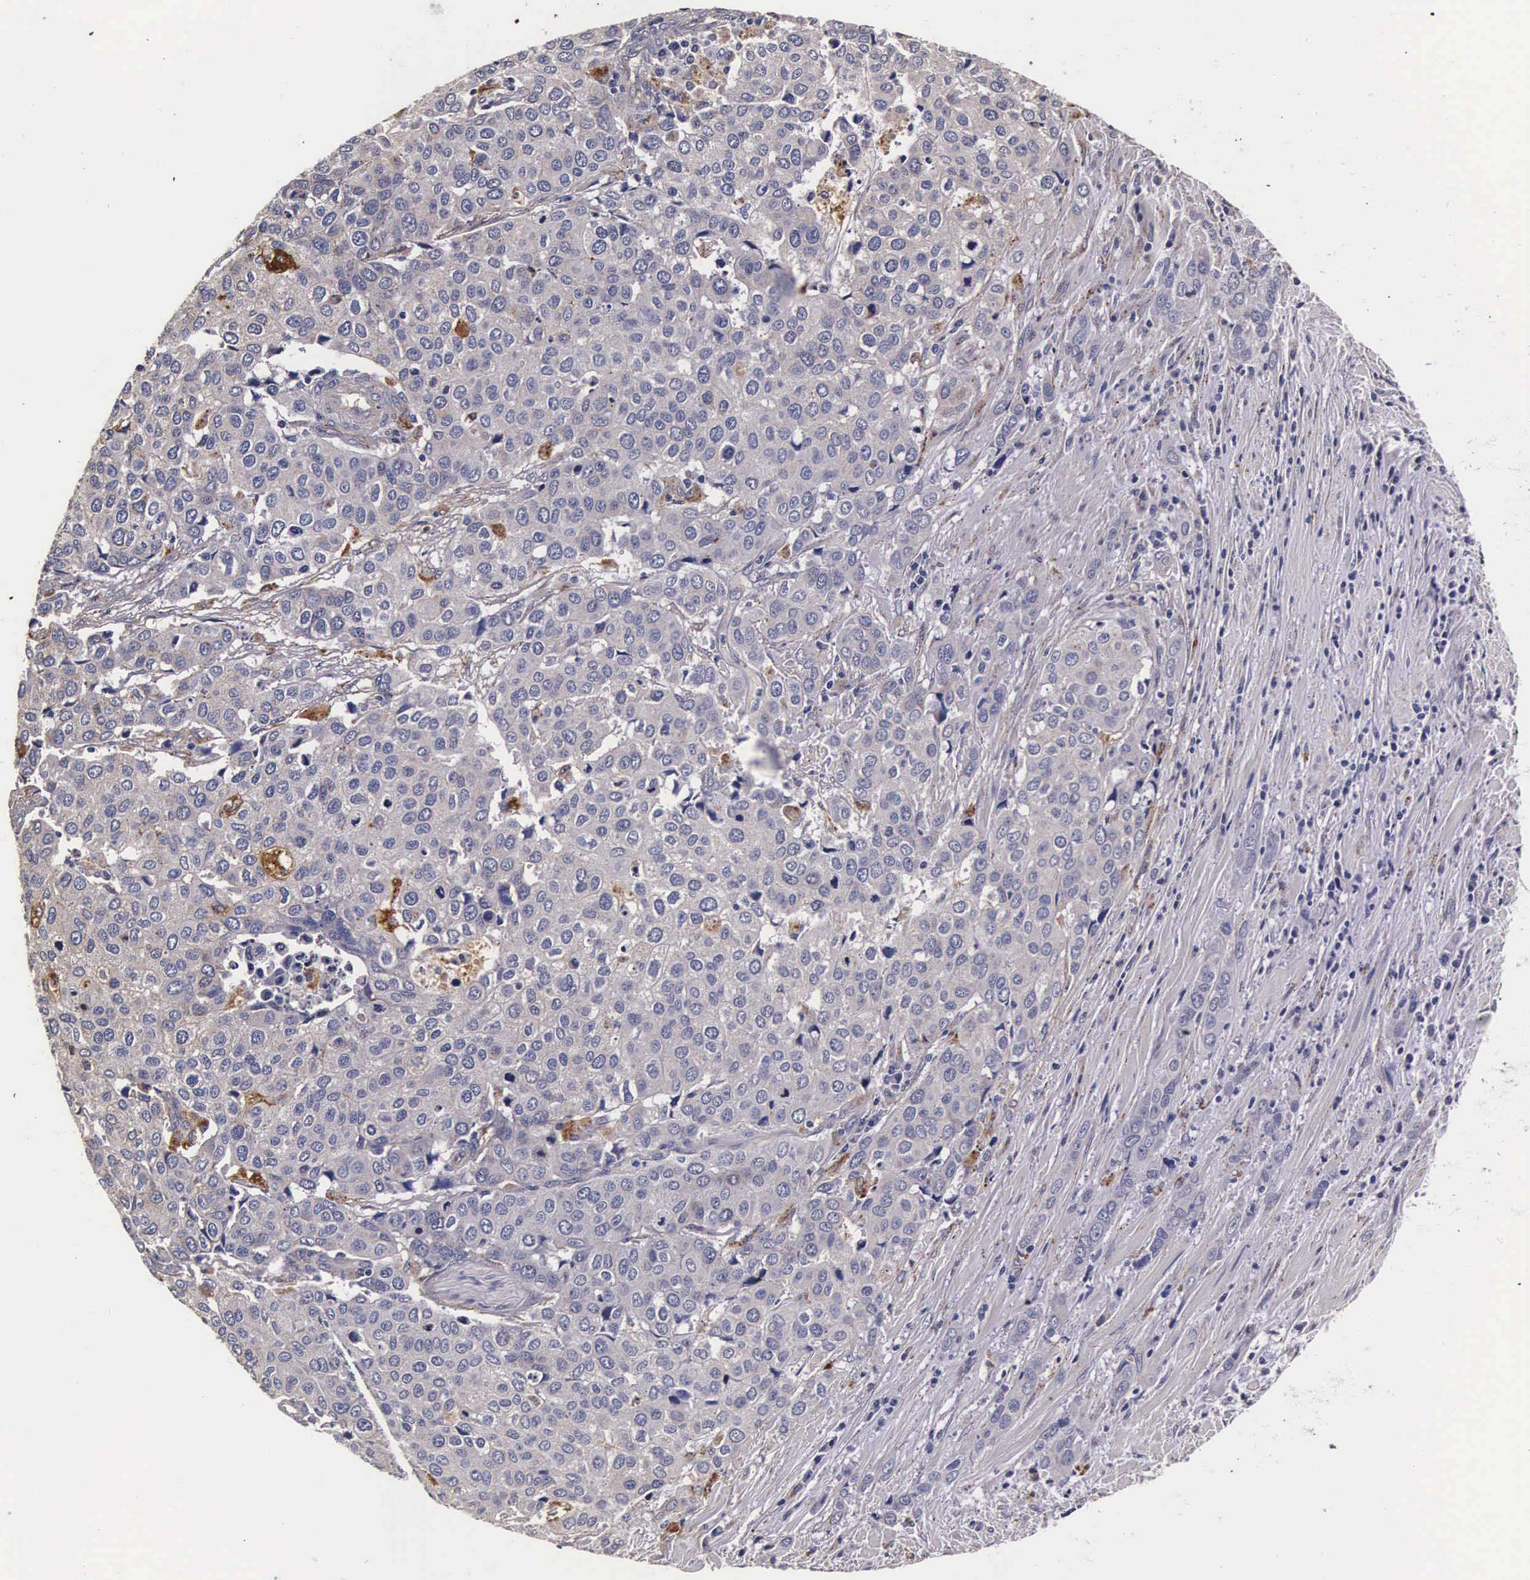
{"staining": {"intensity": "moderate", "quantity": "<25%", "location": "cytoplasmic/membranous"}, "tissue": "cervical cancer", "cell_type": "Tumor cells", "image_type": "cancer", "snomed": [{"axis": "morphology", "description": "Squamous cell carcinoma, NOS"}, {"axis": "topography", "description": "Cervix"}], "caption": "Protein expression analysis of human squamous cell carcinoma (cervical) reveals moderate cytoplasmic/membranous expression in about <25% of tumor cells.", "gene": "CTSB", "patient": {"sex": "female", "age": 54}}